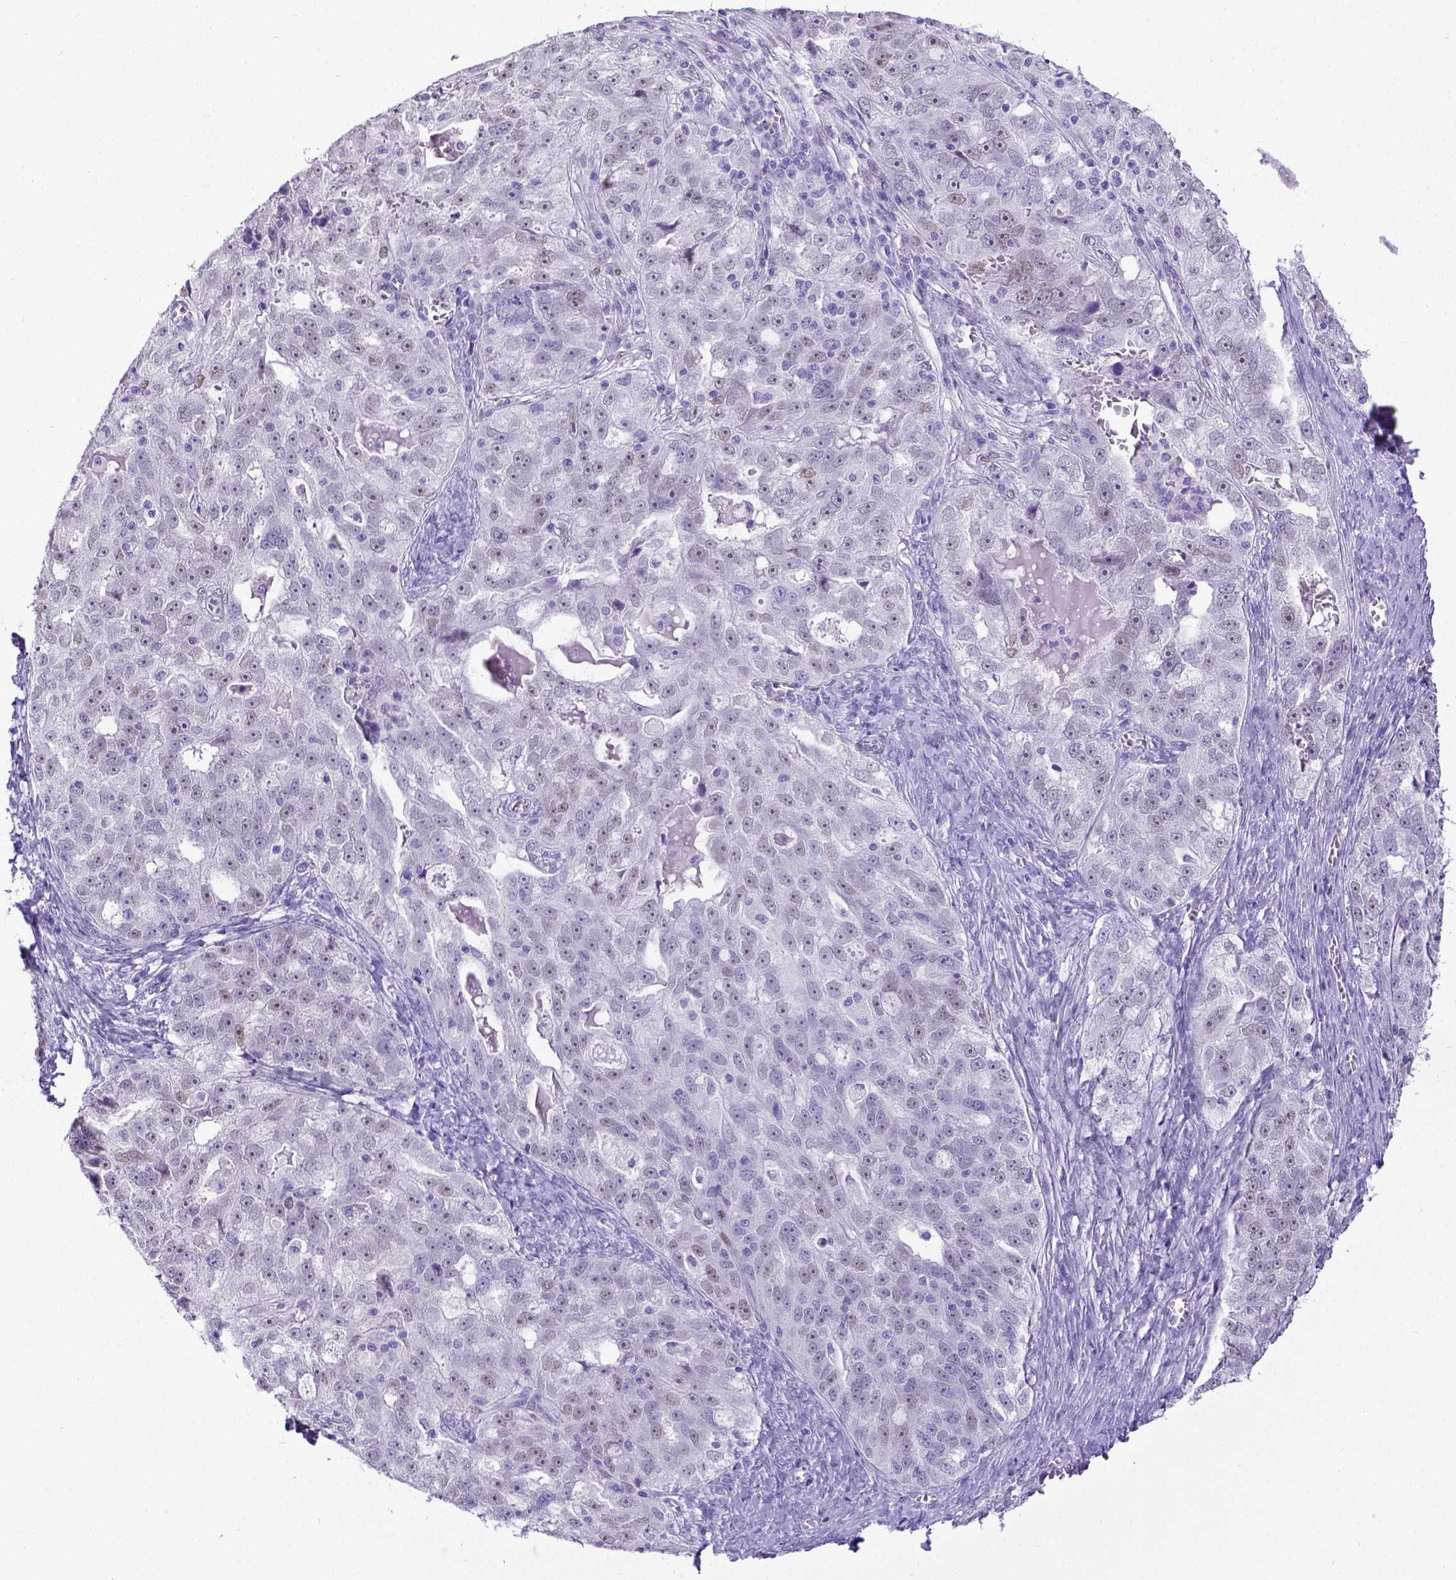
{"staining": {"intensity": "weak", "quantity": "25%-75%", "location": "nuclear"}, "tissue": "ovarian cancer", "cell_type": "Tumor cells", "image_type": "cancer", "snomed": [{"axis": "morphology", "description": "Cystadenocarcinoma, serous, NOS"}, {"axis": "topography", "description": "Ovary"}], "caption": "A micrograph of ovarian serous cystadenocarcinoma stained for a protein shows weak nuclear brown staining in tumor cells.", "gene": "ESR1", "patient": {"sex": "female", "age": 51}}